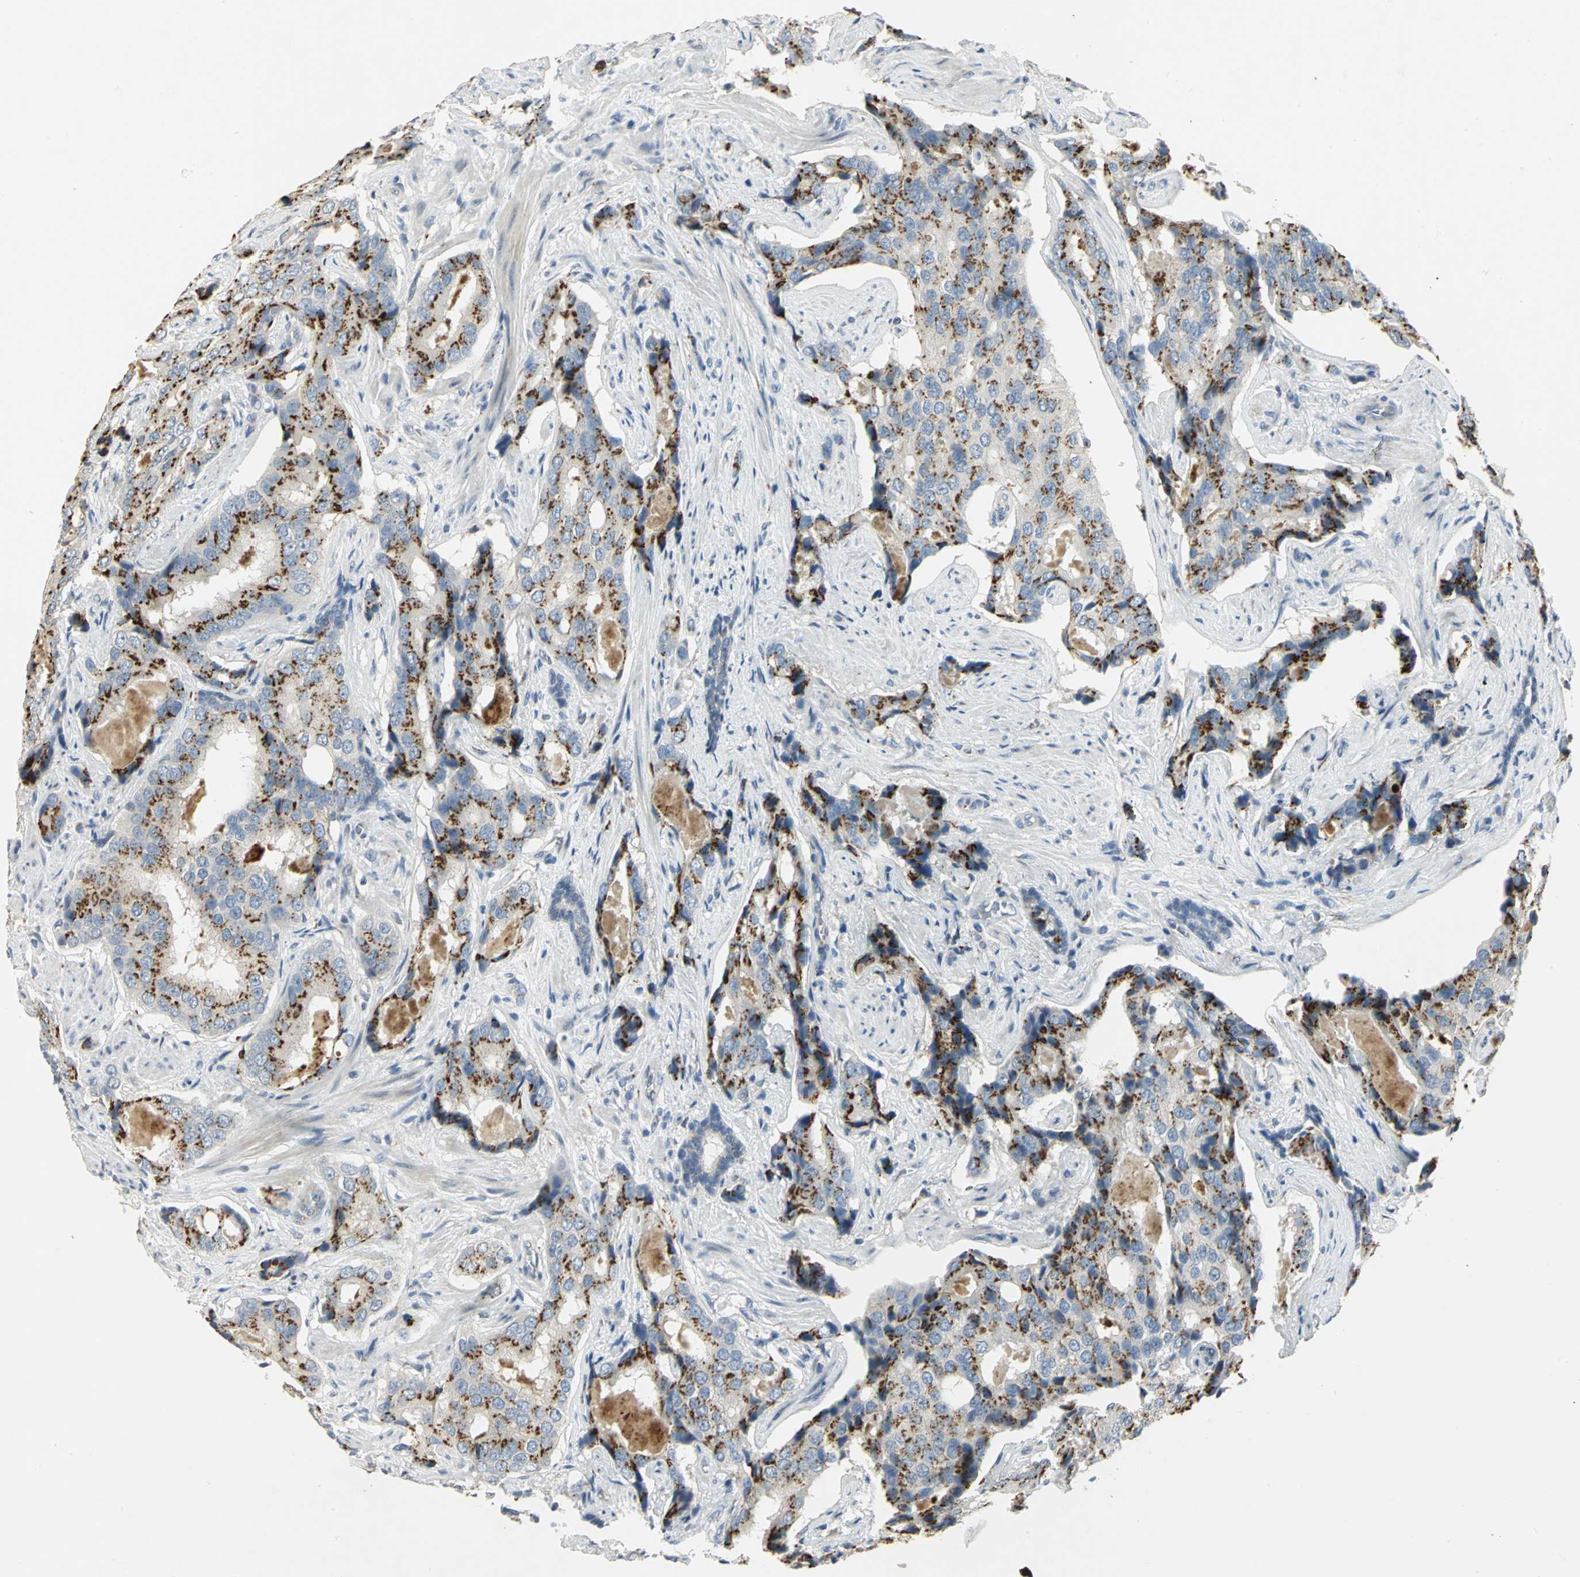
{"staining": {"intensity": "strong", "quantity": ">75%", "location": "cytoplasmic/membranous"}, "tissue": "prostate cancer", "cell_type": "Tumor cells", "image_type": "cancer", "snomed": [{"axis": "morphology", "description": "Adenocarcinoma, High grade"}, {"axis": "topography", "description": "Prostate"}], "caption": "Strong cytoplasmic/membranous expression for a protein is present in approximately >75% of tumor cells of prostate adenocarcinoma (high-grade) using immunohistochemistry.", "gene": "TM9SF2", "patient": {"sex": "male", "age": 58}}